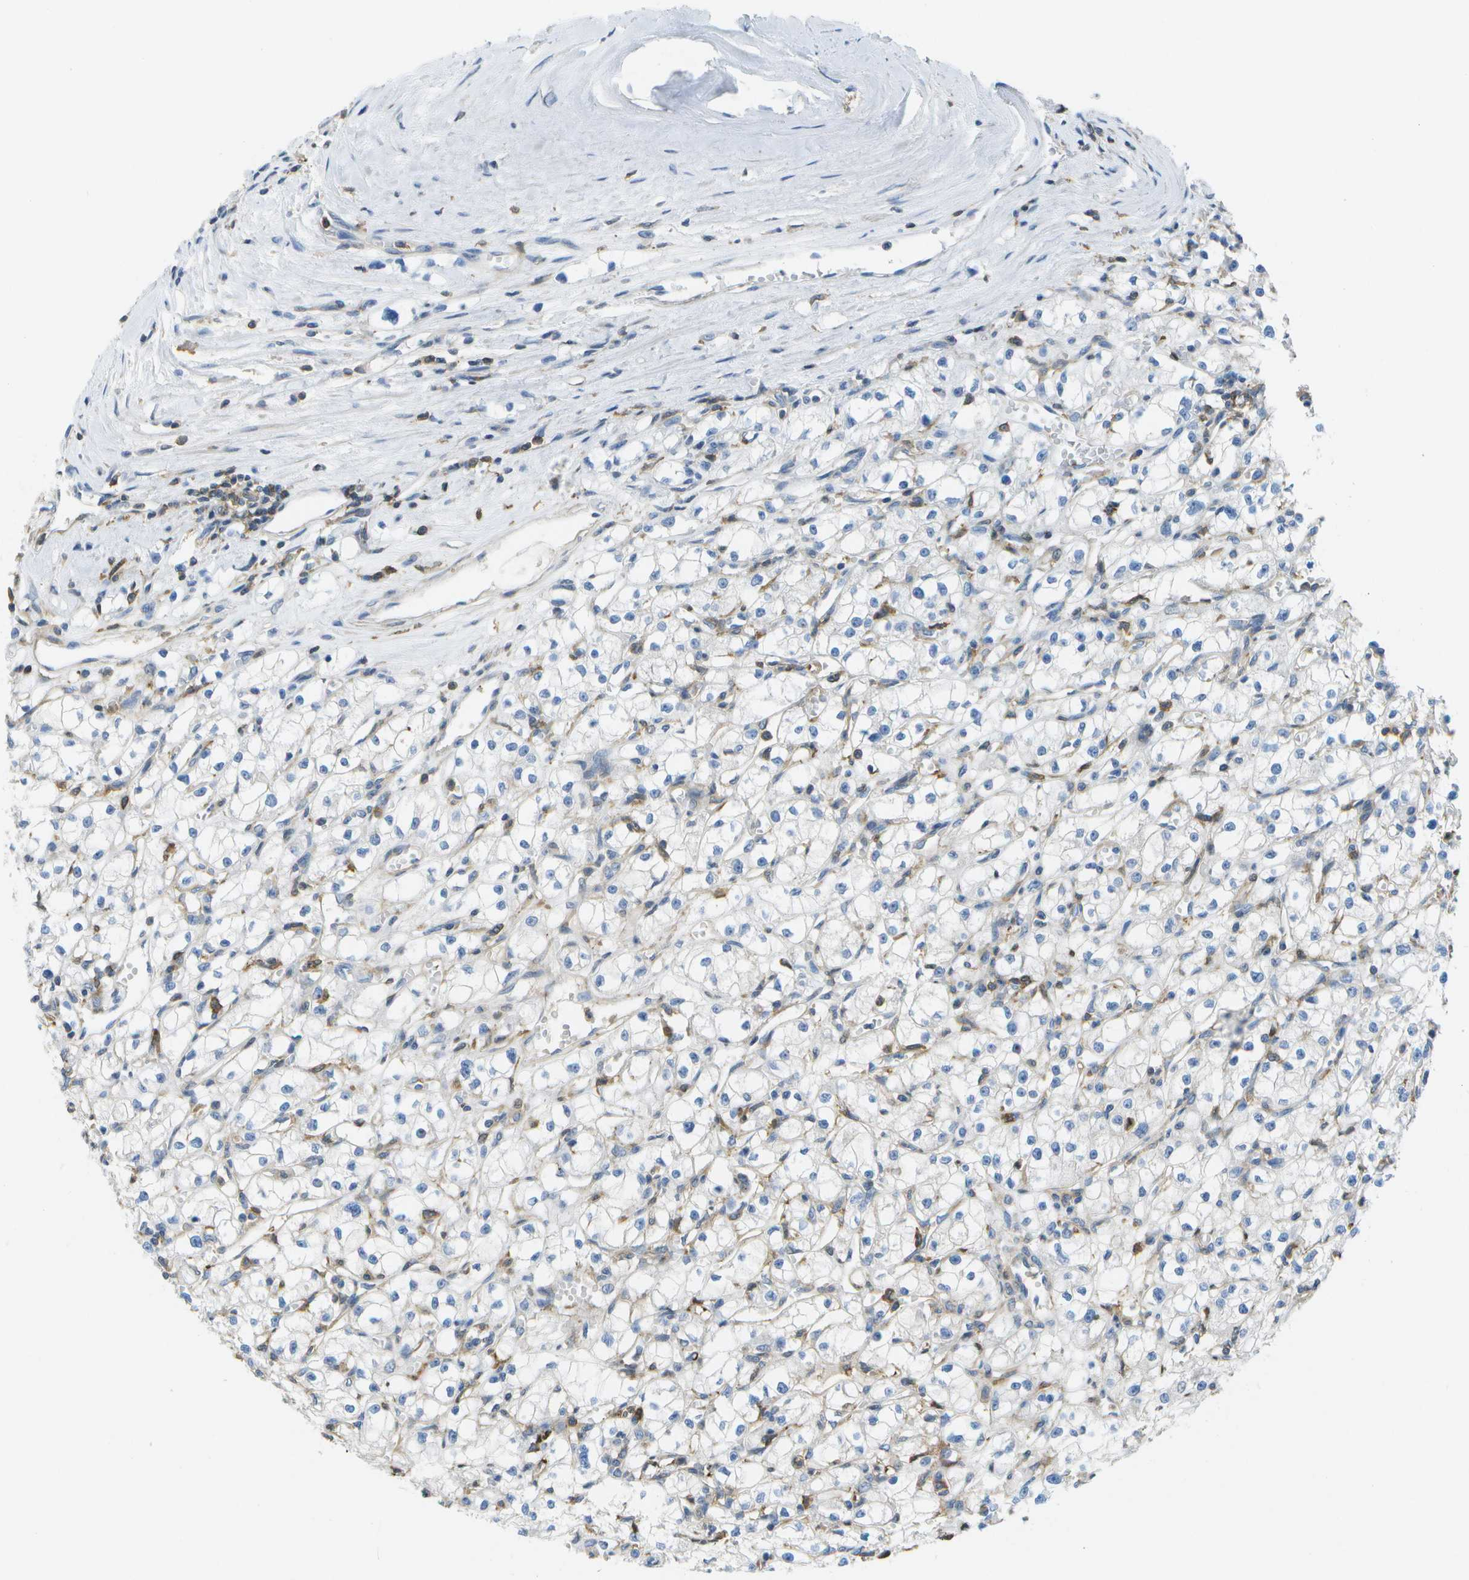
{"staining": {"intensity": "negative", "quantity": "none", "location": "none"}, "tissue": "renal cancer", "cell_type": "Tumor cells", "image_type": "cancer", "snomed": [{"axis": "morphology", "description": "Adenocarcinoma, NOS"}, {"axis": "topography", "description": "Kidney"}], "caption": "A high-resolution histopathology image shows immunohistochemistry (IHC) staining of renal cancer (adenocarcinoma), which displays no significant positivity in tumor cells.", "gene": "RCSD1", "patient": {"sex": "male", "age": 56}}